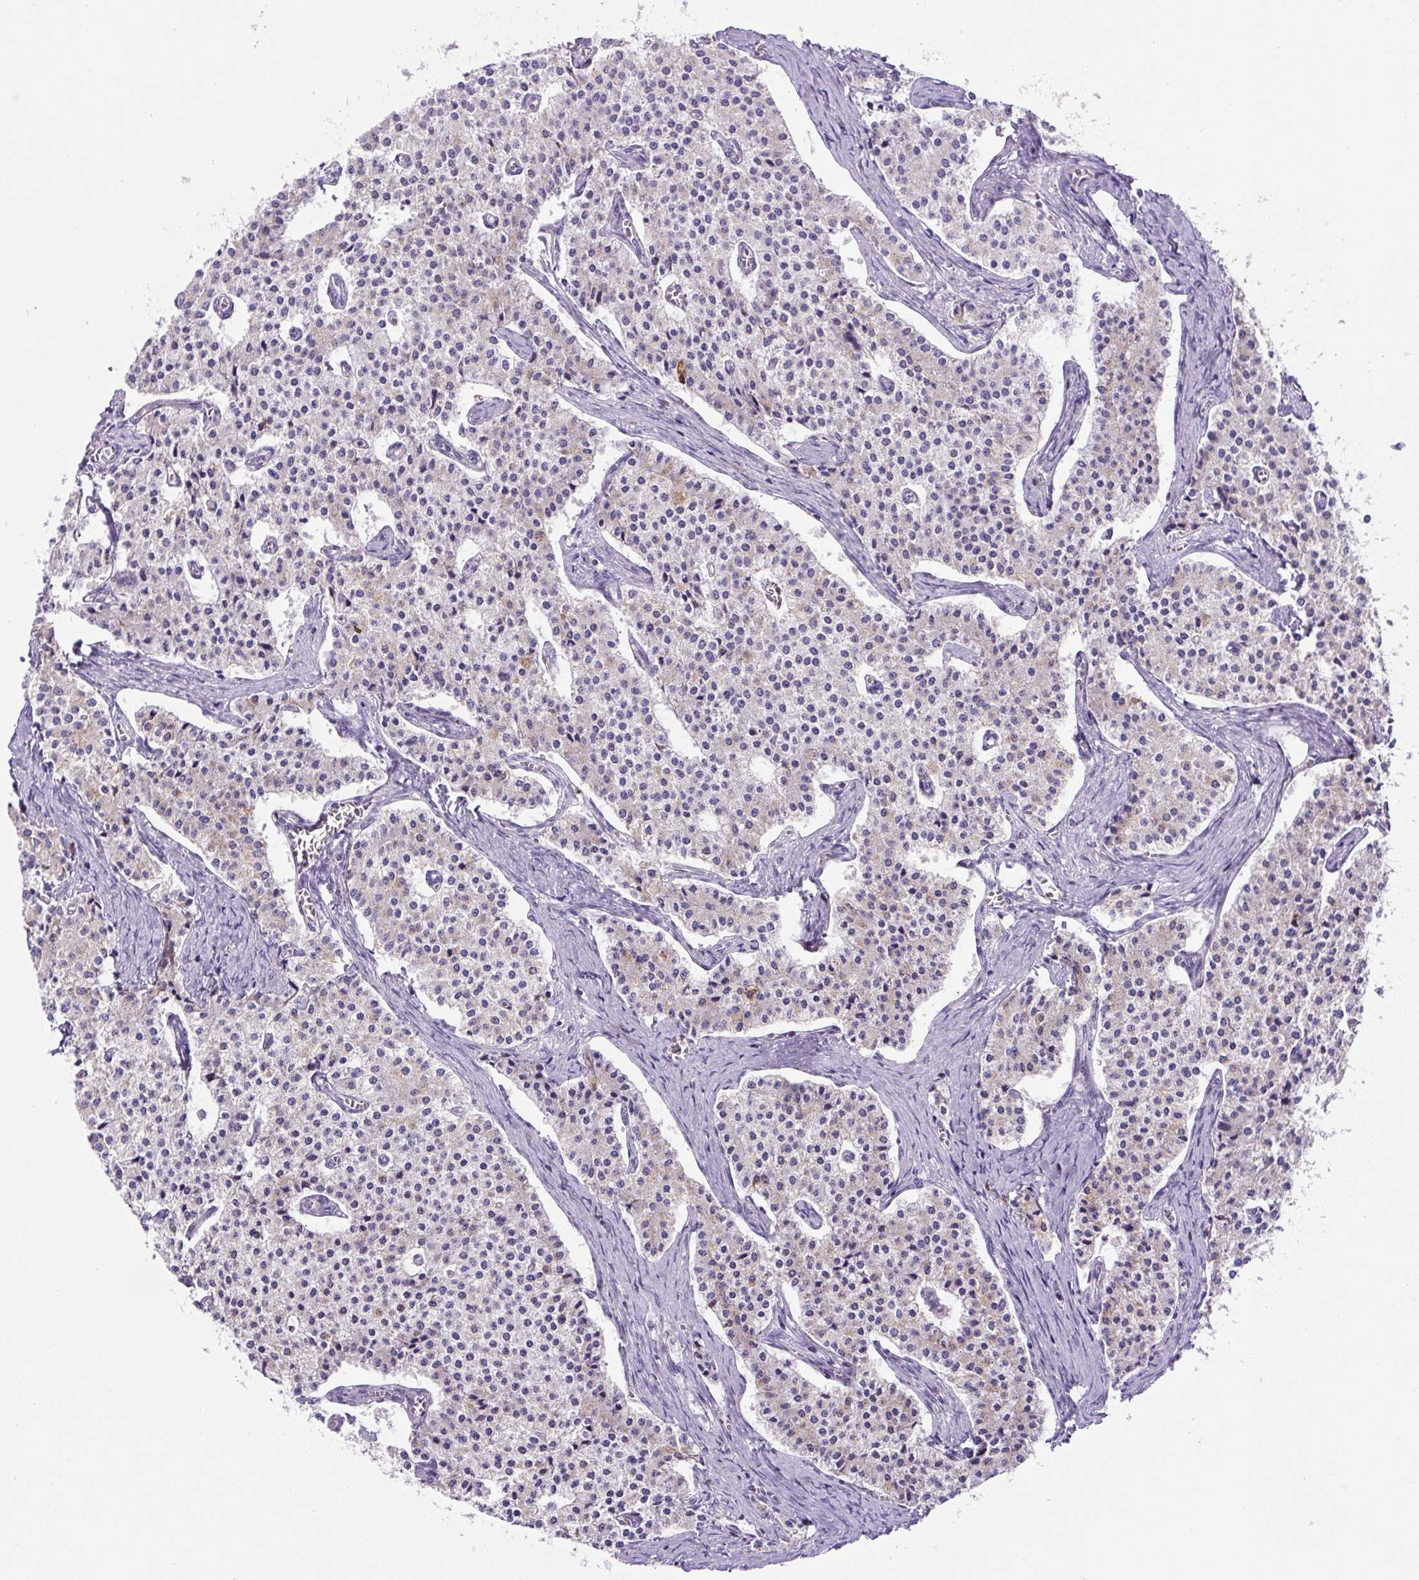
{"staining": {"intensity": "weak", "quantity": "<25%", "location": "cytoplasmic/membranous"}, "tissue": "carcinoid", "cell_type": "Tumor cells", "image_type": "cancer", "snomed": [{"axis": "morphology", "description": "Carcinoid, malignant, NOS"}, {"axis": "topography", "description": "Colon"}], "caption": "Tumor cells are negative for brown protein staining in carcinoid (malignant).", "gene": "ZNF596", "patient": {"sex": "female", "age": 52}}